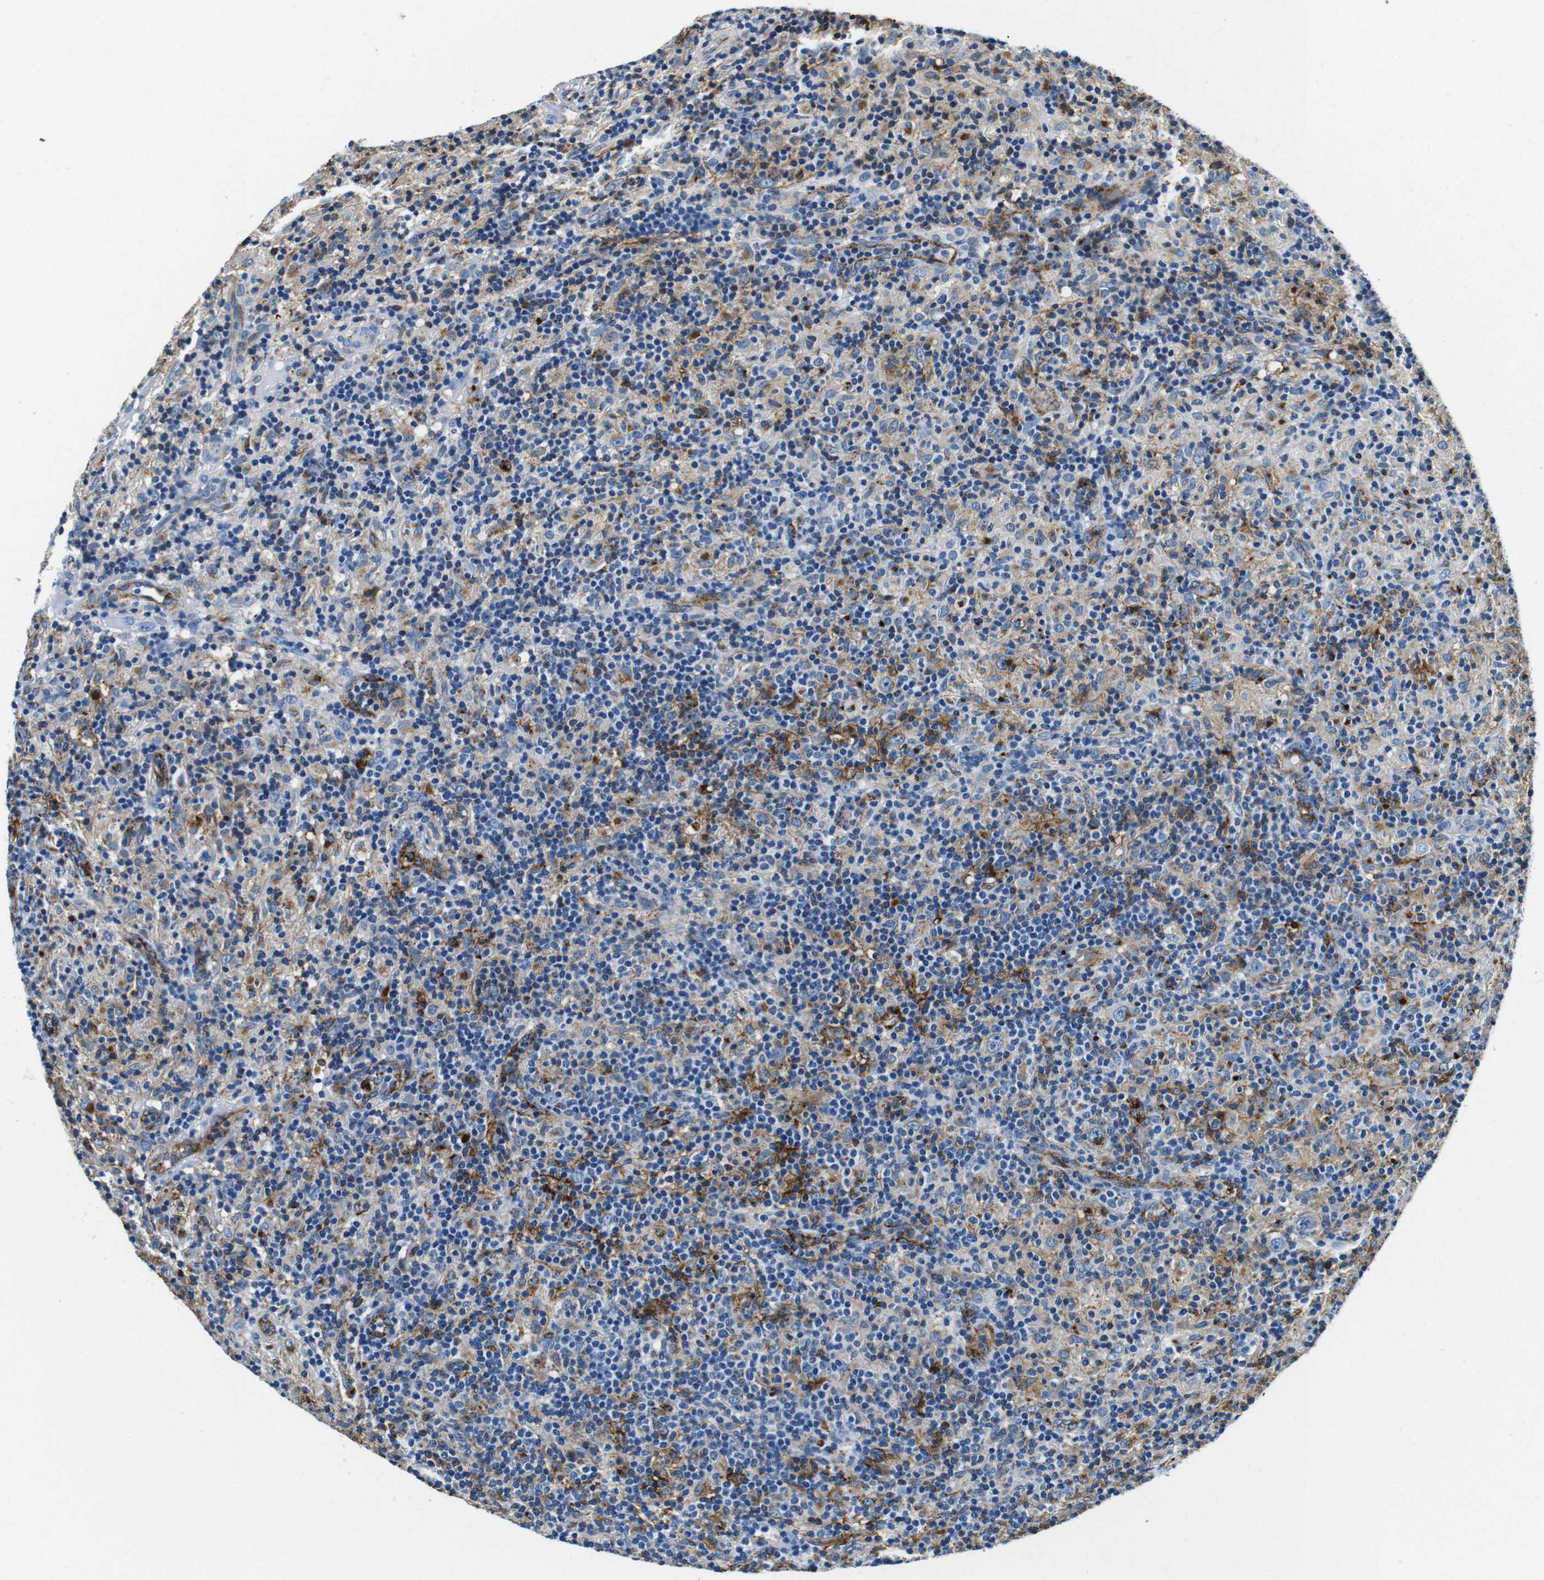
{"staining": {"intensity": "negative", "quantity": "none", "location": "none"}, "tissue": "lymphoma", "cell_type": "Tumor cells", "image_type": "cancer", "snomed": [{"axis": "morphology", "description": "Hodgkin's disease, NOS"}, {"axis": "topography", "description": "Lymph node"}], "caption": "High magnification brightfield microscopy of Hodgkin's disease stained with DAB (3,3'-diaminobenzidine) (brown) and counterstained with hematoxylin (blue): tumor cells show no significant expression.", "gene": "HLA-DRB1", "patient": {"sex": "male", "age": 70}}